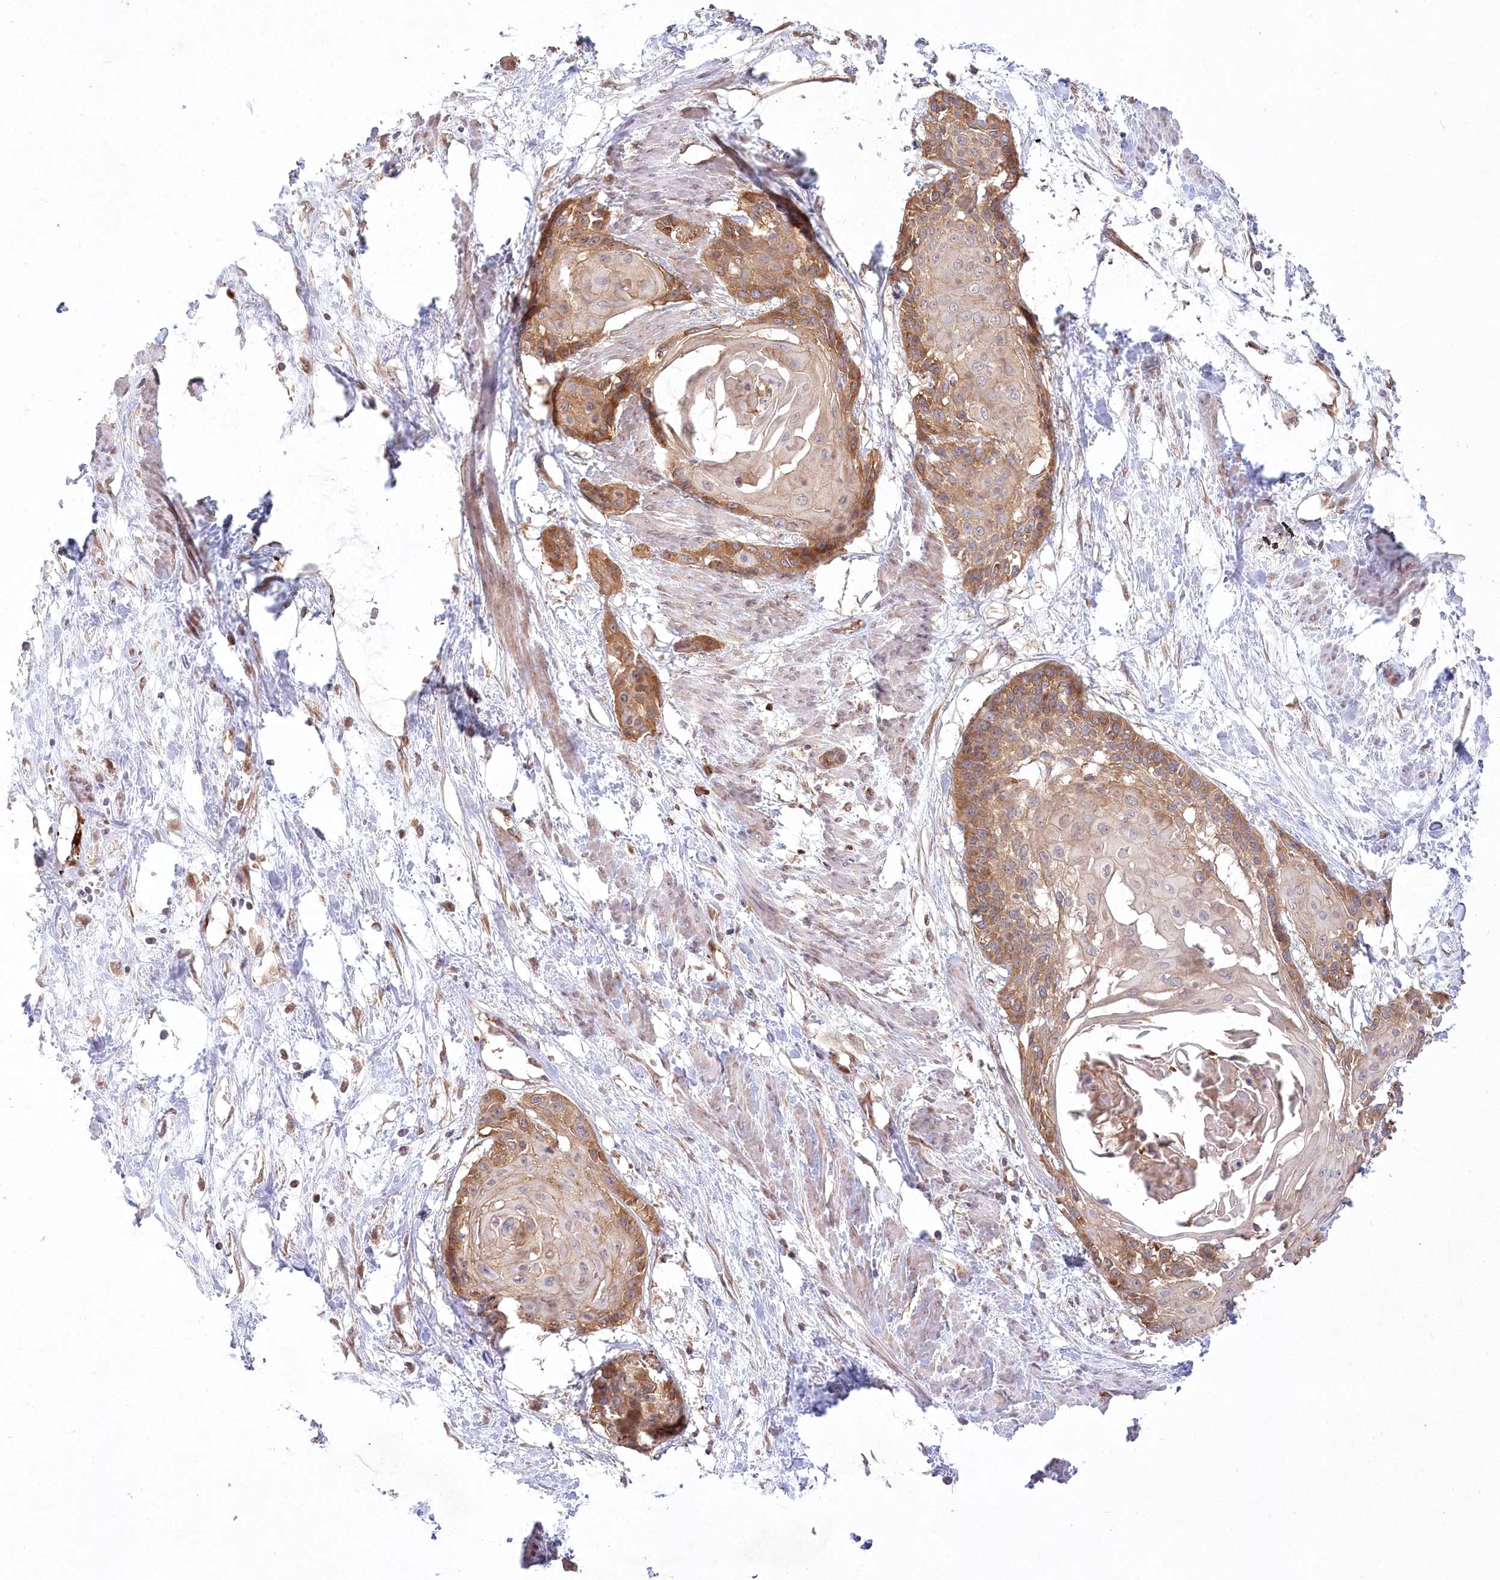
{"staining": {"intensity": "moderate", "quantity": ">75%", "location": "cytoplasmic/membranous"}, "tissue": "cervical cancer", "cell_type": "Tumor cells", "image_type": "cancer", "snomed": [{"axis": "morphology", "description": "Squamous cell carcinoma, NOS"}, {"axis": "topography", "description": "Cervix"}], "caption": "This is a photomicrograph of immunohistochemistry (IHC) staining of squamous cell carcinoma (cervical), which shows moderate staining in the cytoplasmic/membranous of tumor cells.", "gene": "COMMD3", "patient": {"sex": "female", "age": 57}}